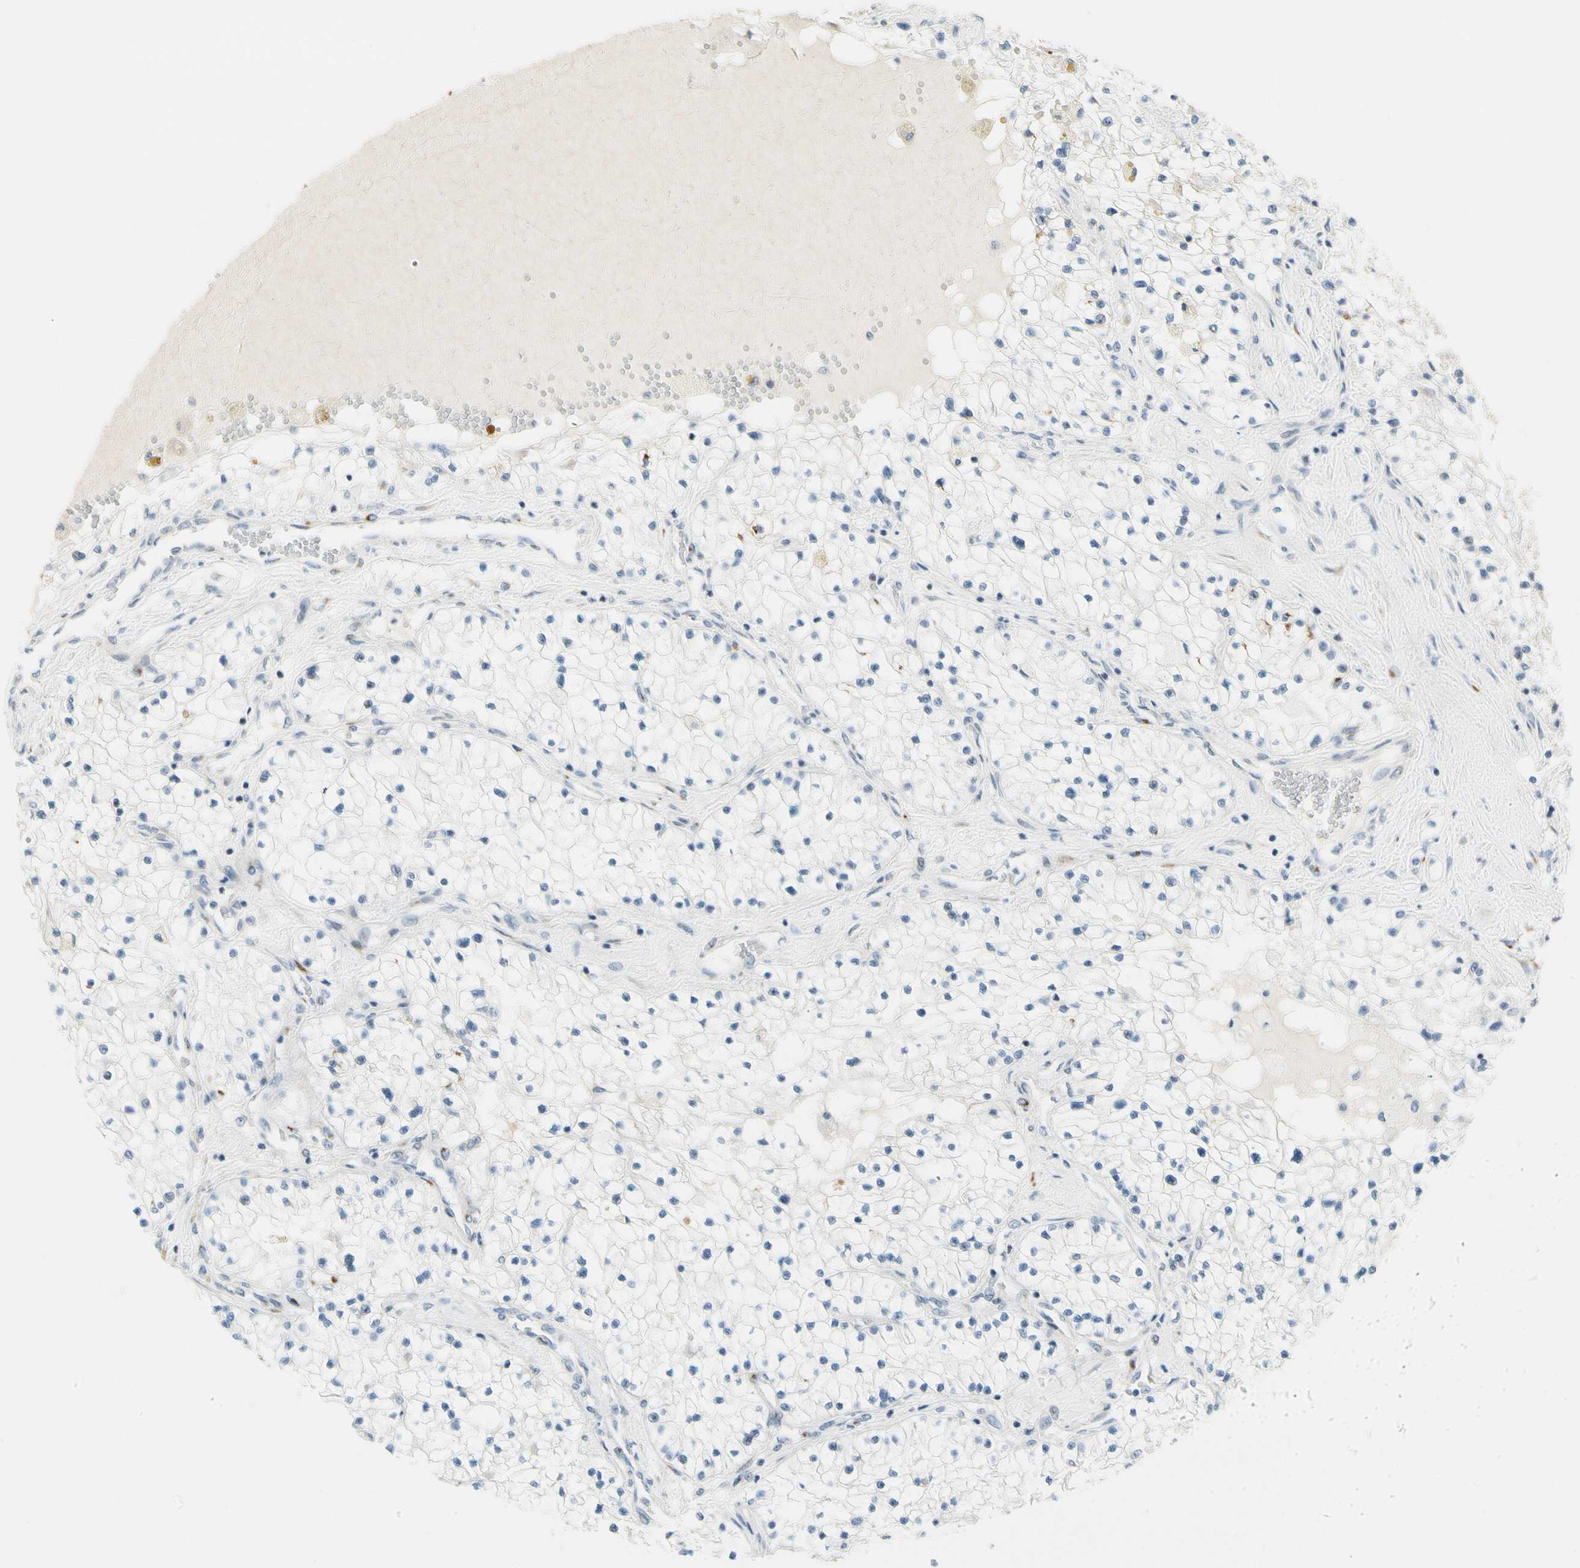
{"staining": {"intensity": "moderate", "quantity": "<25%", "location": "cytoplasmic/membranous"}, "tissue": "renal cancer", "cell_type": "Tumor cells", "image_type": "cancer", "snomed": [{"axis": "morphology", "description": "Adenocarcinoma, NOS"}, {"axis": "topography", "description": "Kidney"}], "caption": "Human renal cancer stained with a protein marker shows moderate staining in tumor cells.", "gene": "B4GALNT1", "patient": {"sex": "male", "age": 68}}